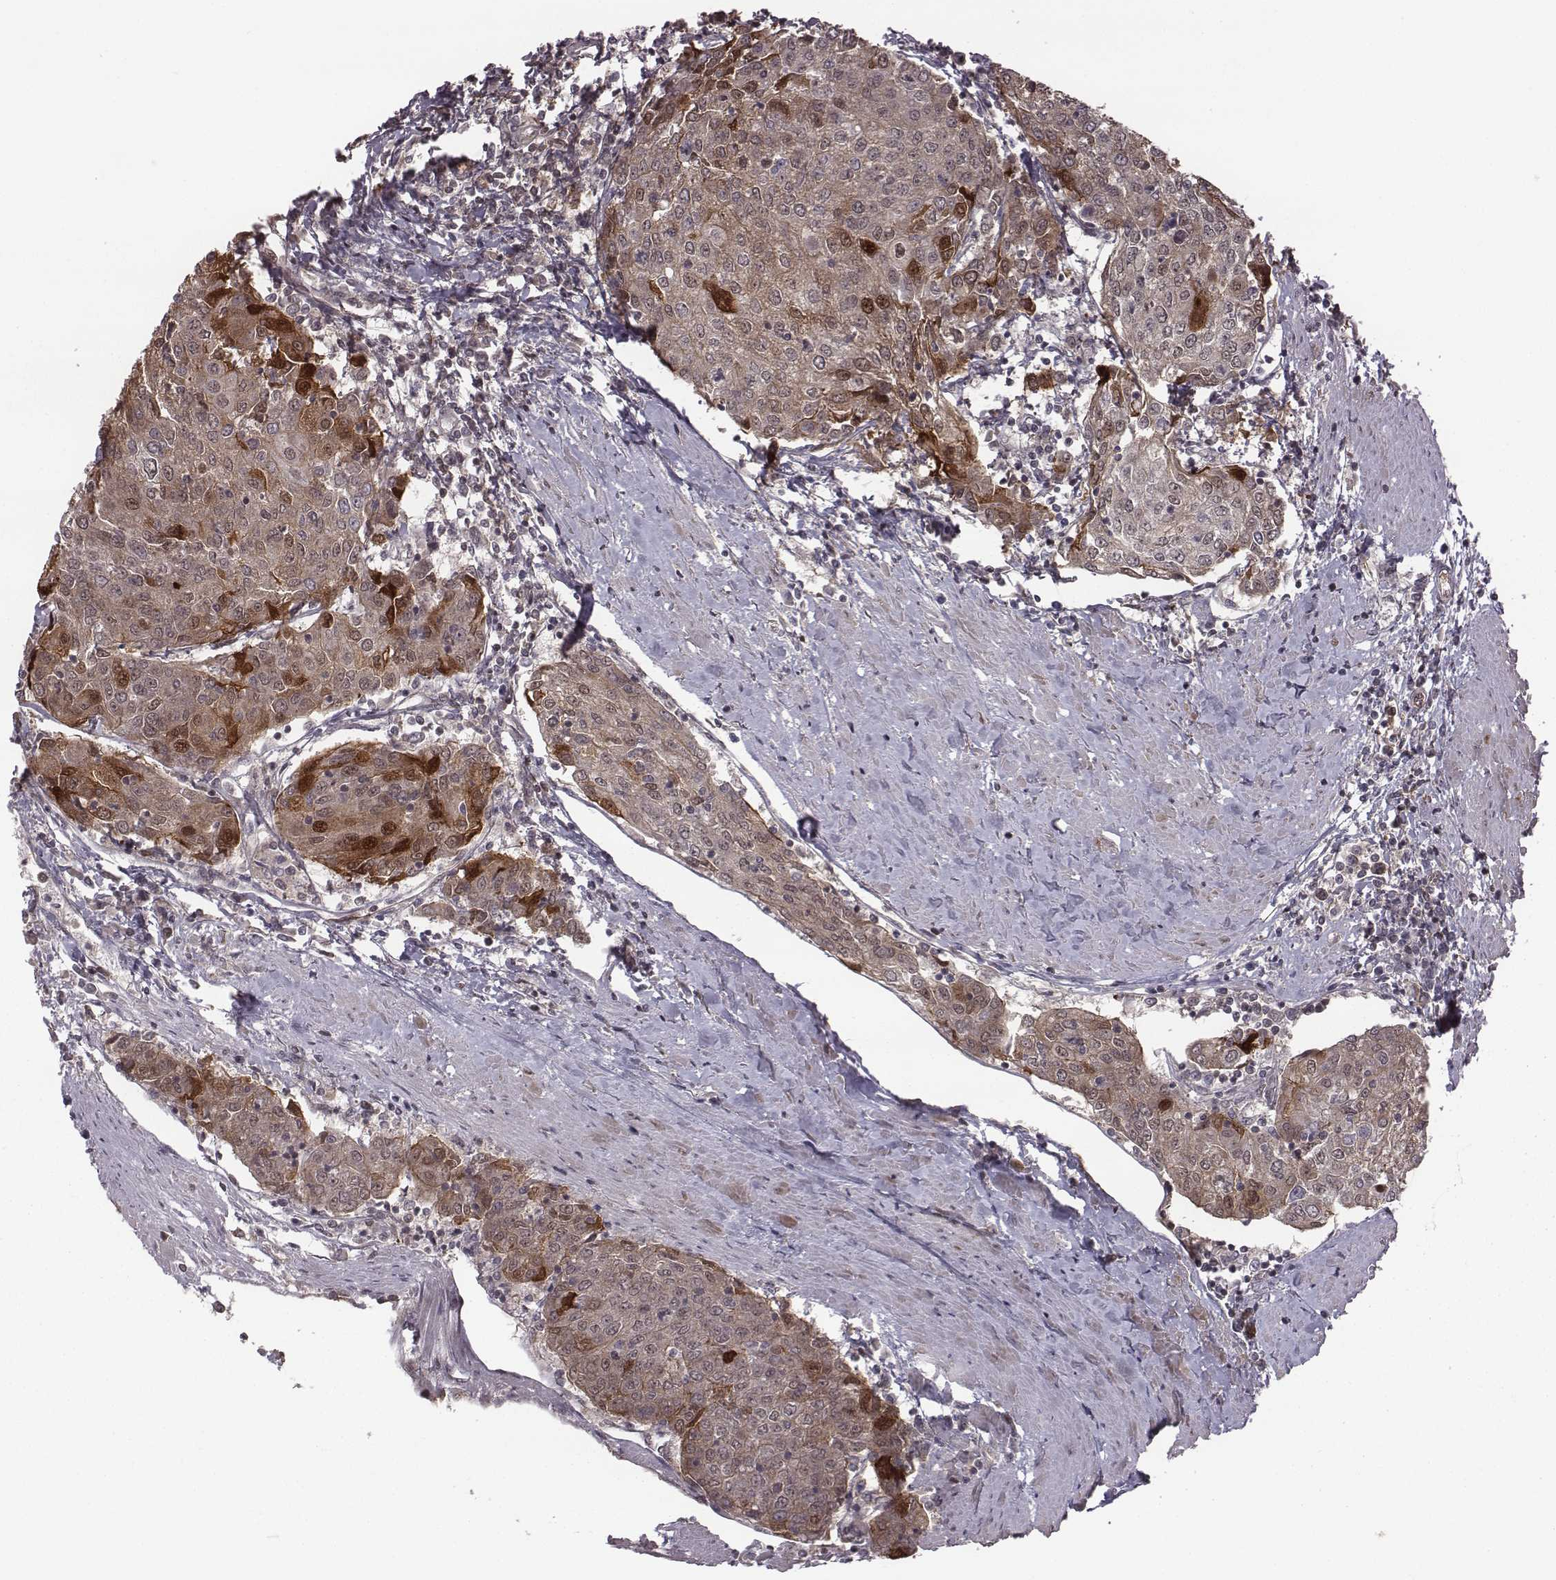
{"staining": {"intensity": "moderate", "quantity": "<25%", "location": "cytoplasmic/membranous,nuclear"}, "tissue": "urothelial cancer", "cell_type": "Tumor cells", "image_type": "cancer", "snomed": [{"axis": "morphology", "description": "Urothelial carcinoma, High grade"}, {"axis": "topography", "description": "Urinary bladder"}], "caption": "Urothelial cancer stained with a protein marker shows moderate staining in tumor cells.", "gene": "RPL3", "patient": {"sex": "female", "age": 85}}